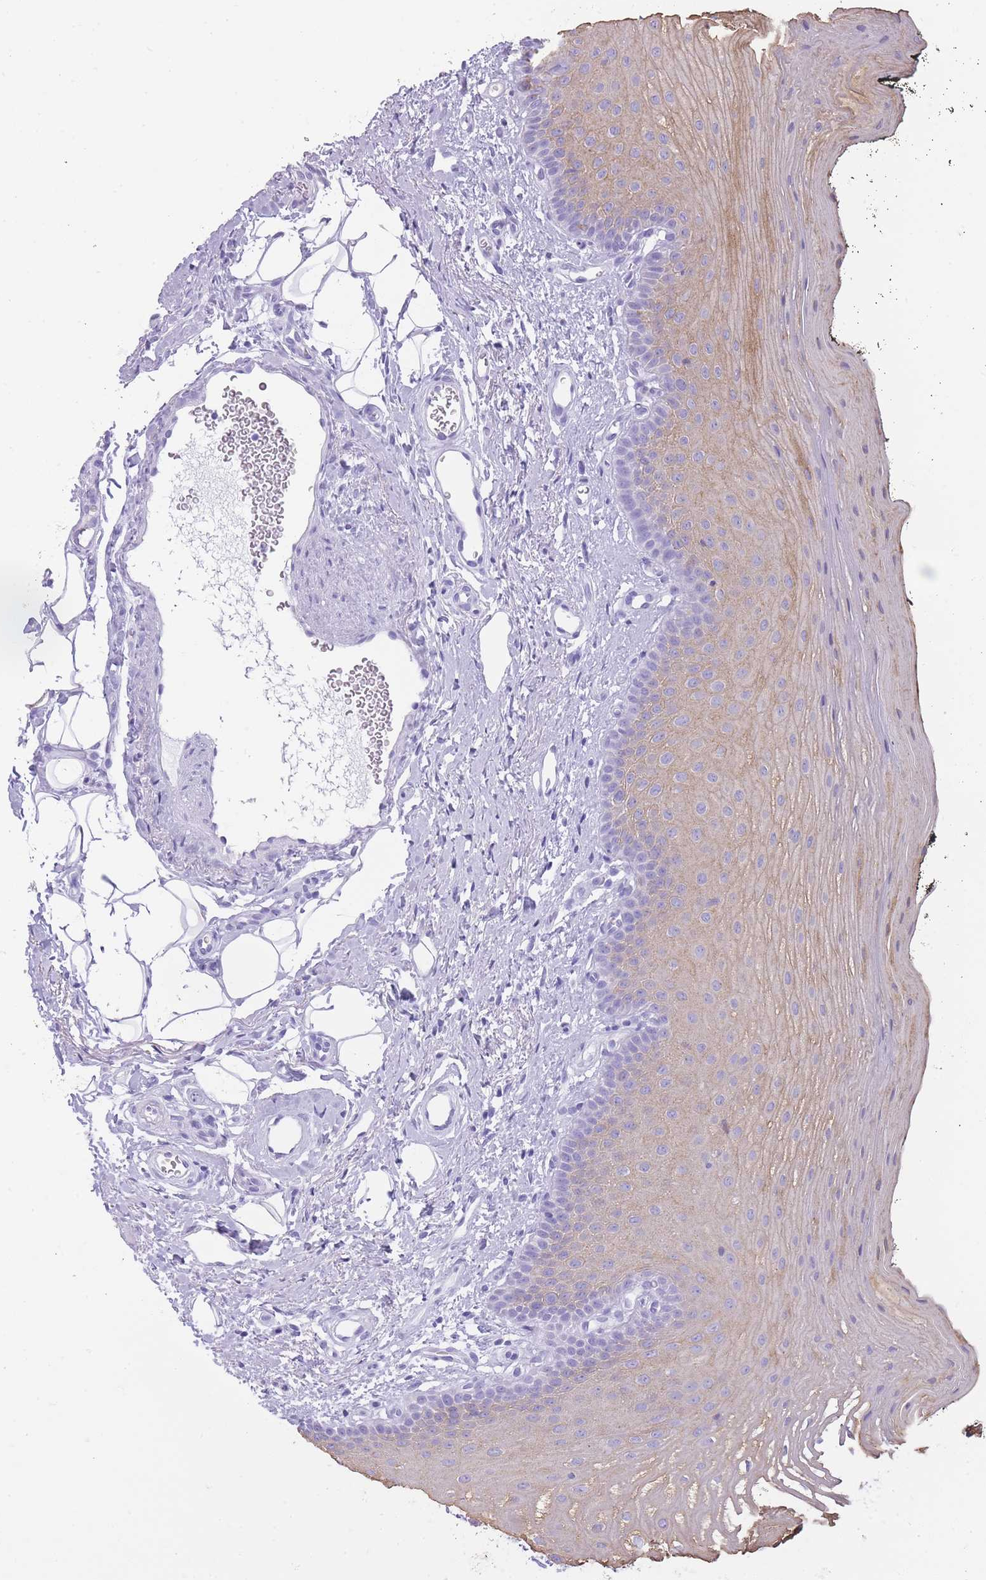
{"staining": {"intensity": "weak", "quantity": "25%-75%", "location": "cytoplasmic/membranous"}, "tissue": "oral mucosa", "cell_type": "Squamous epithelial cells", "image_type": "normal", "snomed": [{"axis": "morphology", "description": "No evidence of malignacy"}, {"axis": "topography", "description": "Oral tissue"}, {"axis": "topography", "description": "Head-Neck"}], "caption": "Immunohistochemical staining of normal oral mucosa shows weak cytoplasmic/membranous protein expression in approximately 25%-75% of squamous epithelial cells.", "gene": "INS", "patient": {"sex": "male", "age": 68}}